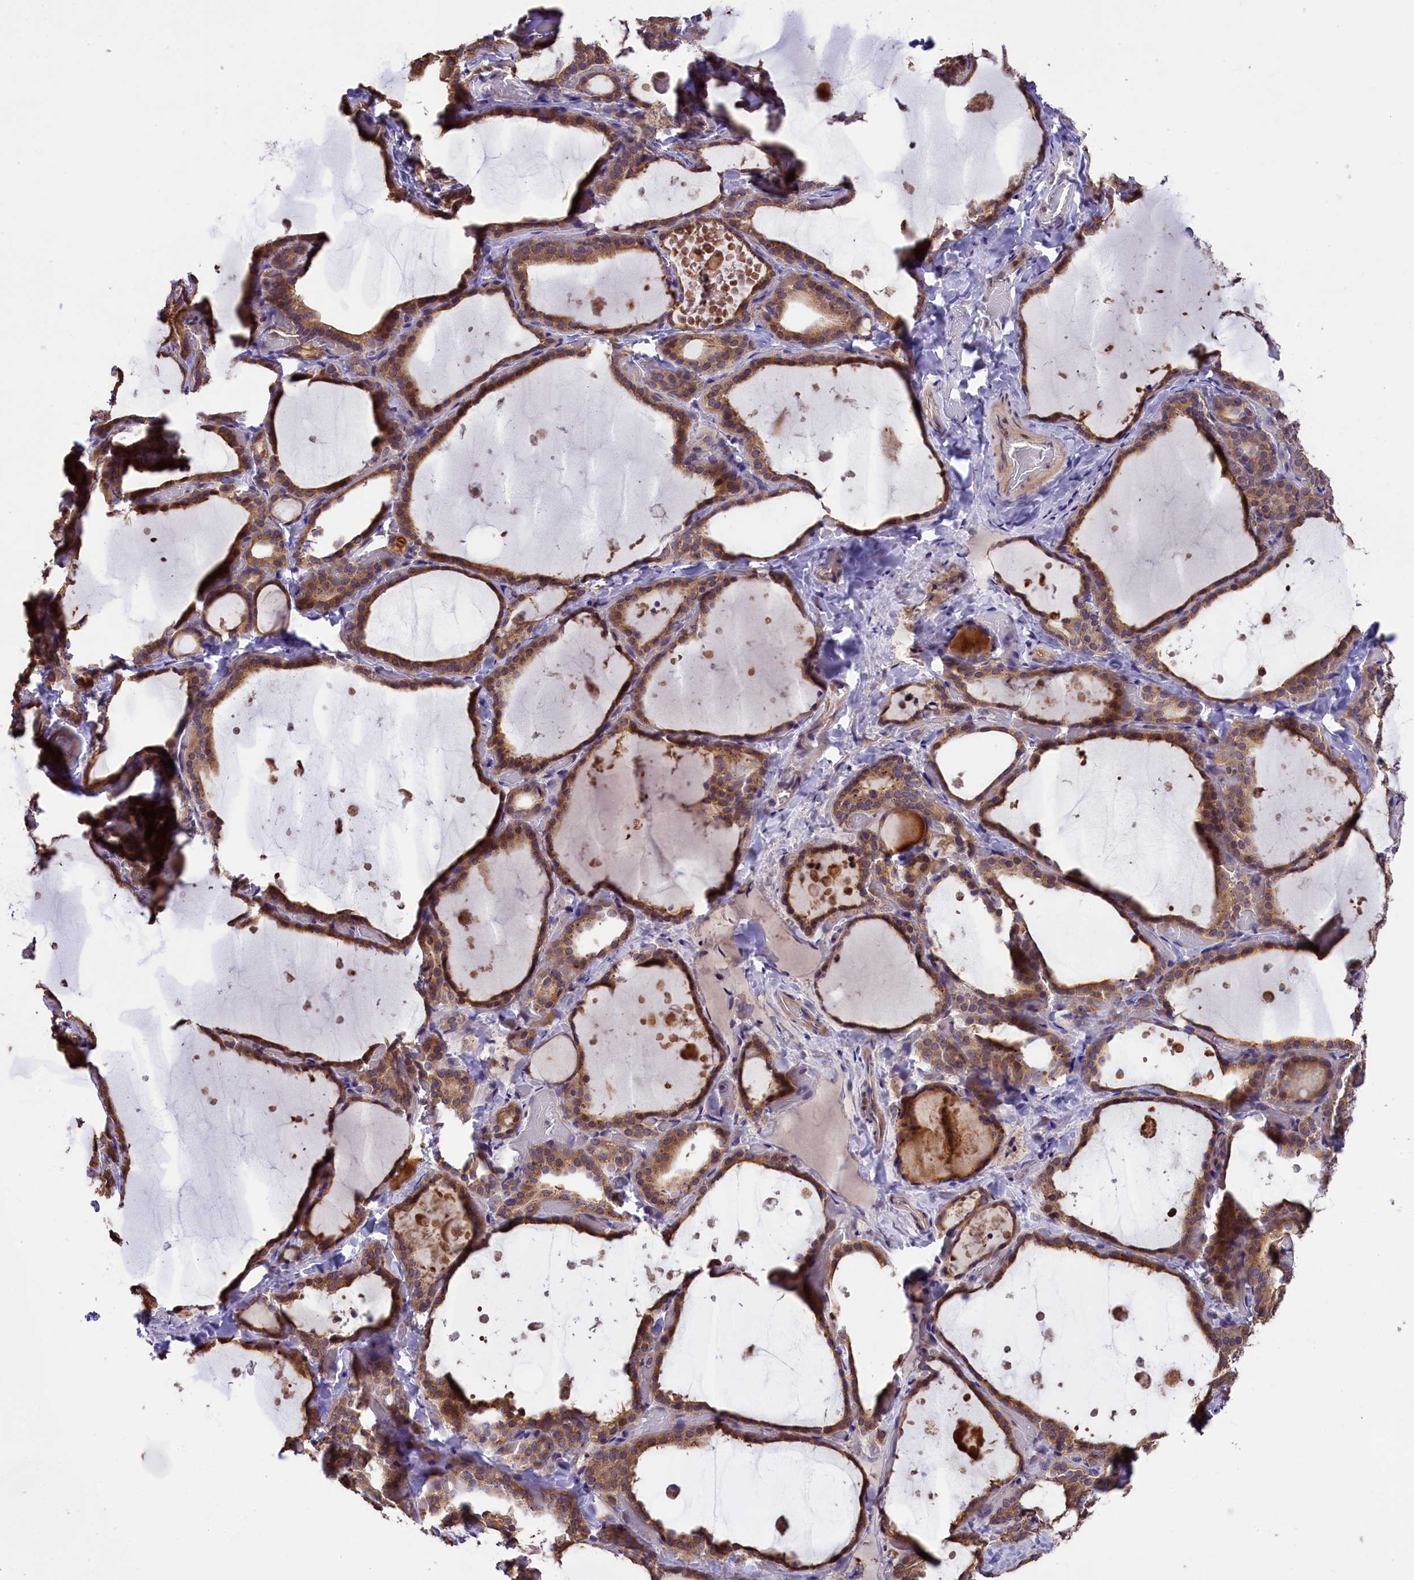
{"staining": {"intensity": "moderate", "quantity": ">75%", "location": "cytoplasmic/membranous"}, "tissue": "thyroid gland", "cell_type": "Glandular cells", "image_type": "normal", "snomed": [{"axis": "morphology", "description": "Normal tissue, NOS"}, {"axis": "topography", "description": "Thyroid gland"}], "caption": "A micrograph of thyroid gland stained for a protein demonstrates moderate cytoplasmic/membranous brown staining in glandular cells. The staining is performed using DAB brown chromogen to label protein expression. The nuclei are counter-stained blue using hematoxylin.", "gene": "ABCC10", "patient": {"sex": "female", "age": 44}}